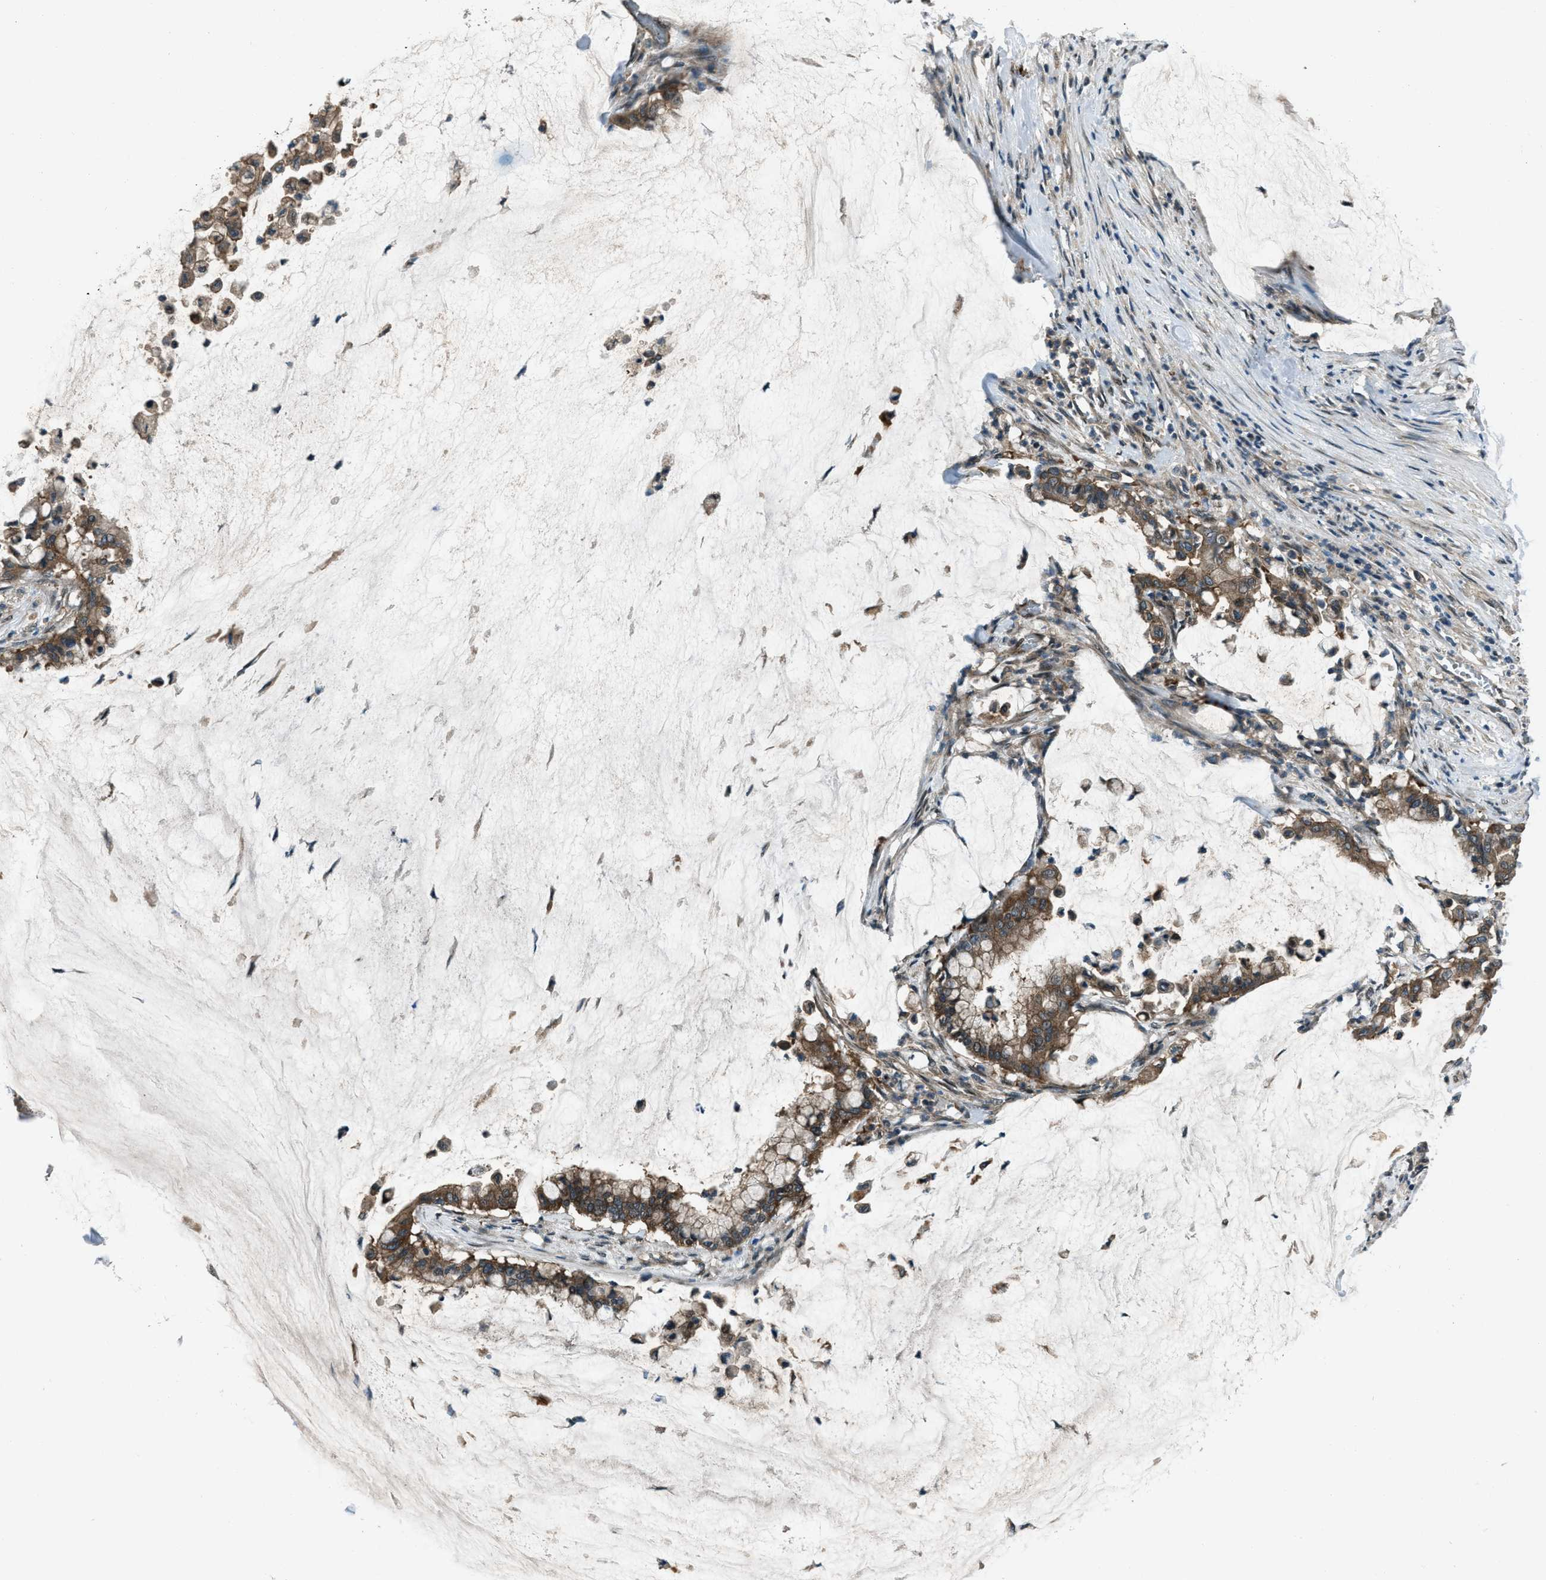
{"staining": {"intensity": "moderate", "quantity": ">75%", "location": "cytoplasmic/membranous"}, "tissue": "pancreatic cancer", "cell_type": "Tumor cells", "image_type": "cancer", "snomed": [{"axis": "morphology", "description": "Adenocarcinoma, NOS"}, {"axis": "topography", "description": "Pancreas"}], "caption": "This photomicrograph shows IHC staining of pancreatic cancer (adenocarcinoma), with medium moderate cytoplasmic/membranous staining in approximately >75% of tumor cells.", "gene": "SVIL", "patient": {"sex": "male", "age": 41}}